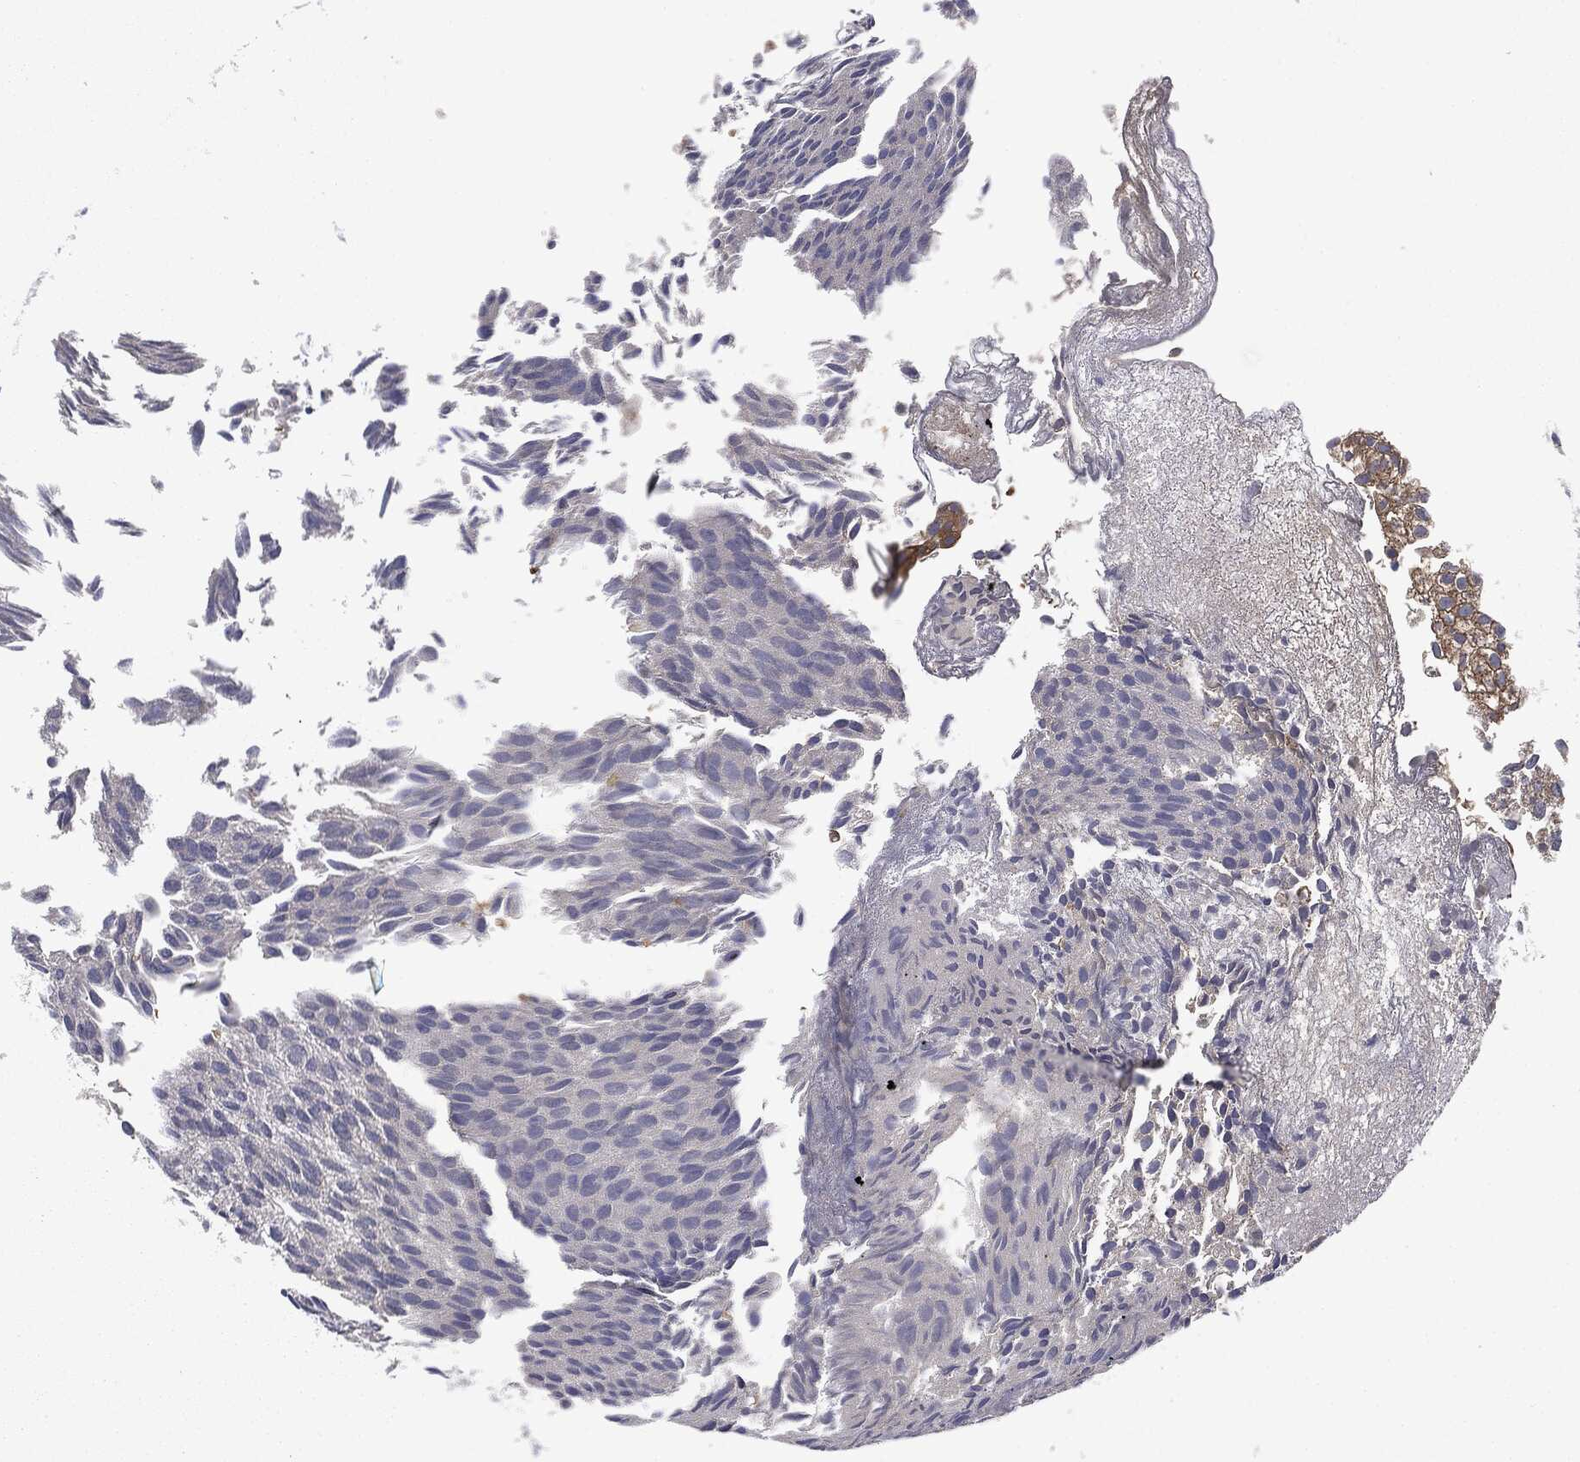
{"staining": {"intensity": "moderate", "quantity": "<25%", "location": "cytoplasmic/membranous"}, "tissue": "urothelial cancer", "cell_type": "Tumor cells", "image_type": "cancer", "snomed": [{"axis": "morphology", "description": "Urothelial carcinoma, Low grade"}, {"axis": "topography", "description": "Urinary bladder"}], "caption": "Low-grade urothelial carcinoma stained for a protein shows moderate cytoplasmic/membranous positivity in tumor cells.", "gene": "EIF2AK2", "patient": {"sex": "male", "age": 89}}